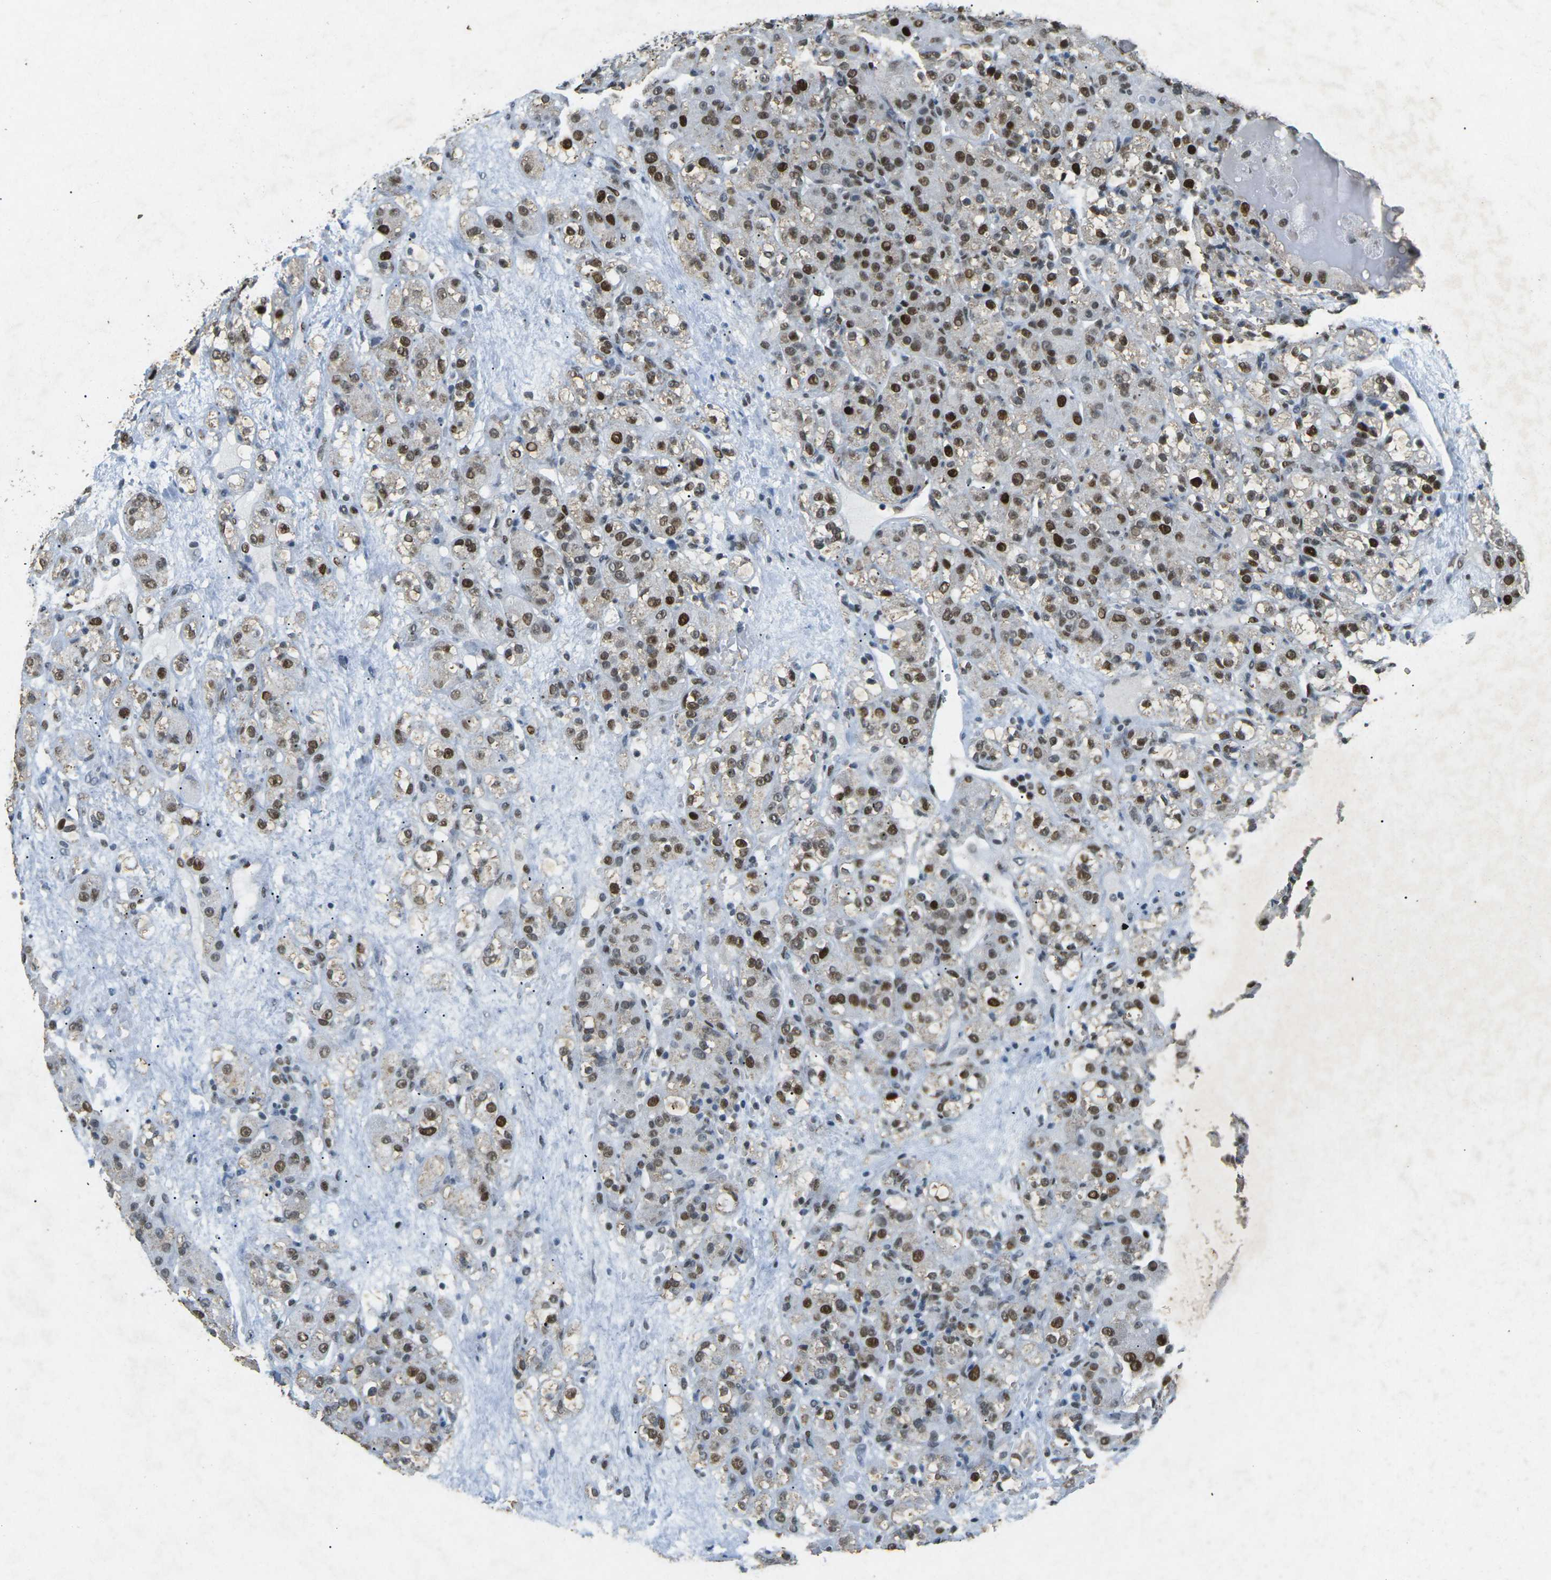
{"staining": {"intensity": "strong", "quantity": ">75%", "location": "nuclear"}, "tissue": "renal cancer", "cell_type": "Tumor cells", "image_type": "cancer", "snomed": [{"axis": "morphology", "description": "Normal tissue, NOS"}, {"axis": "morphology", "description": "Adenocarcinoma, NOS"}, {"axis": "topography", "description": "Kidney"}], "caption": "Immunohistochemistry (IHC) (DAB (3,3'-diaminobenzidine)) staining of human renal adenocarcinoma shows strong nuclear protein expression in approximately >75% of tumor cells.", "gene": "RB1", "patient": {"sex": "male", "age": 61}}